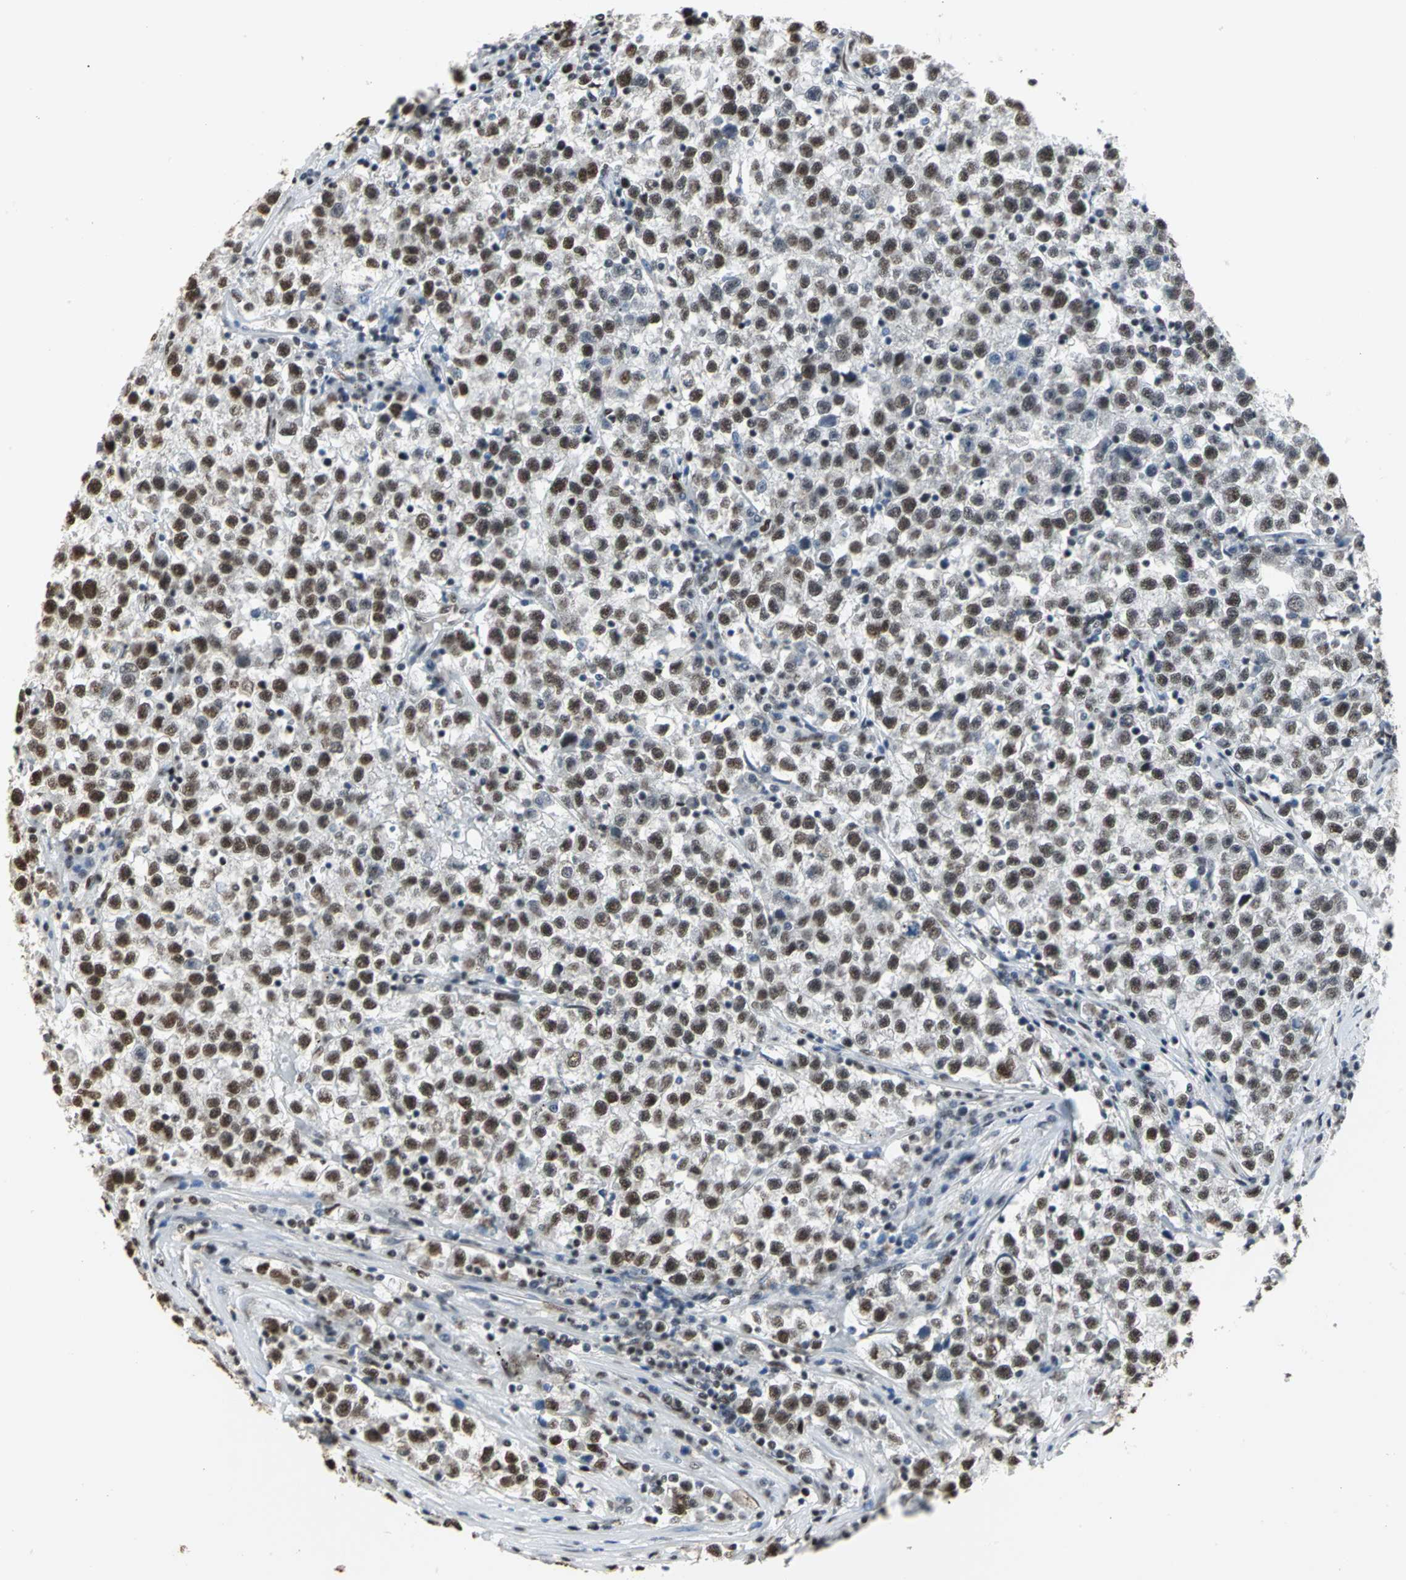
{"staining": {"intensity": "strong", "quantity": ">75%", "location": "nuclear"}, "tissue": "testis cancer", "cell_type": "Tumor cells", "image_type": "cancer", "snomed": [{"axis": "morphology", "description": "Seminoma, NOS"}, {"axis": "topography", "description": "Testis"}], "caption": "DAB immunohistochemical staining of testis cancer demonstrates strong nuclear protein expression in approximately >75% of tumor cells.", "gene": "CCDC88C", "patient": {"sex": "male", "age": 22}}